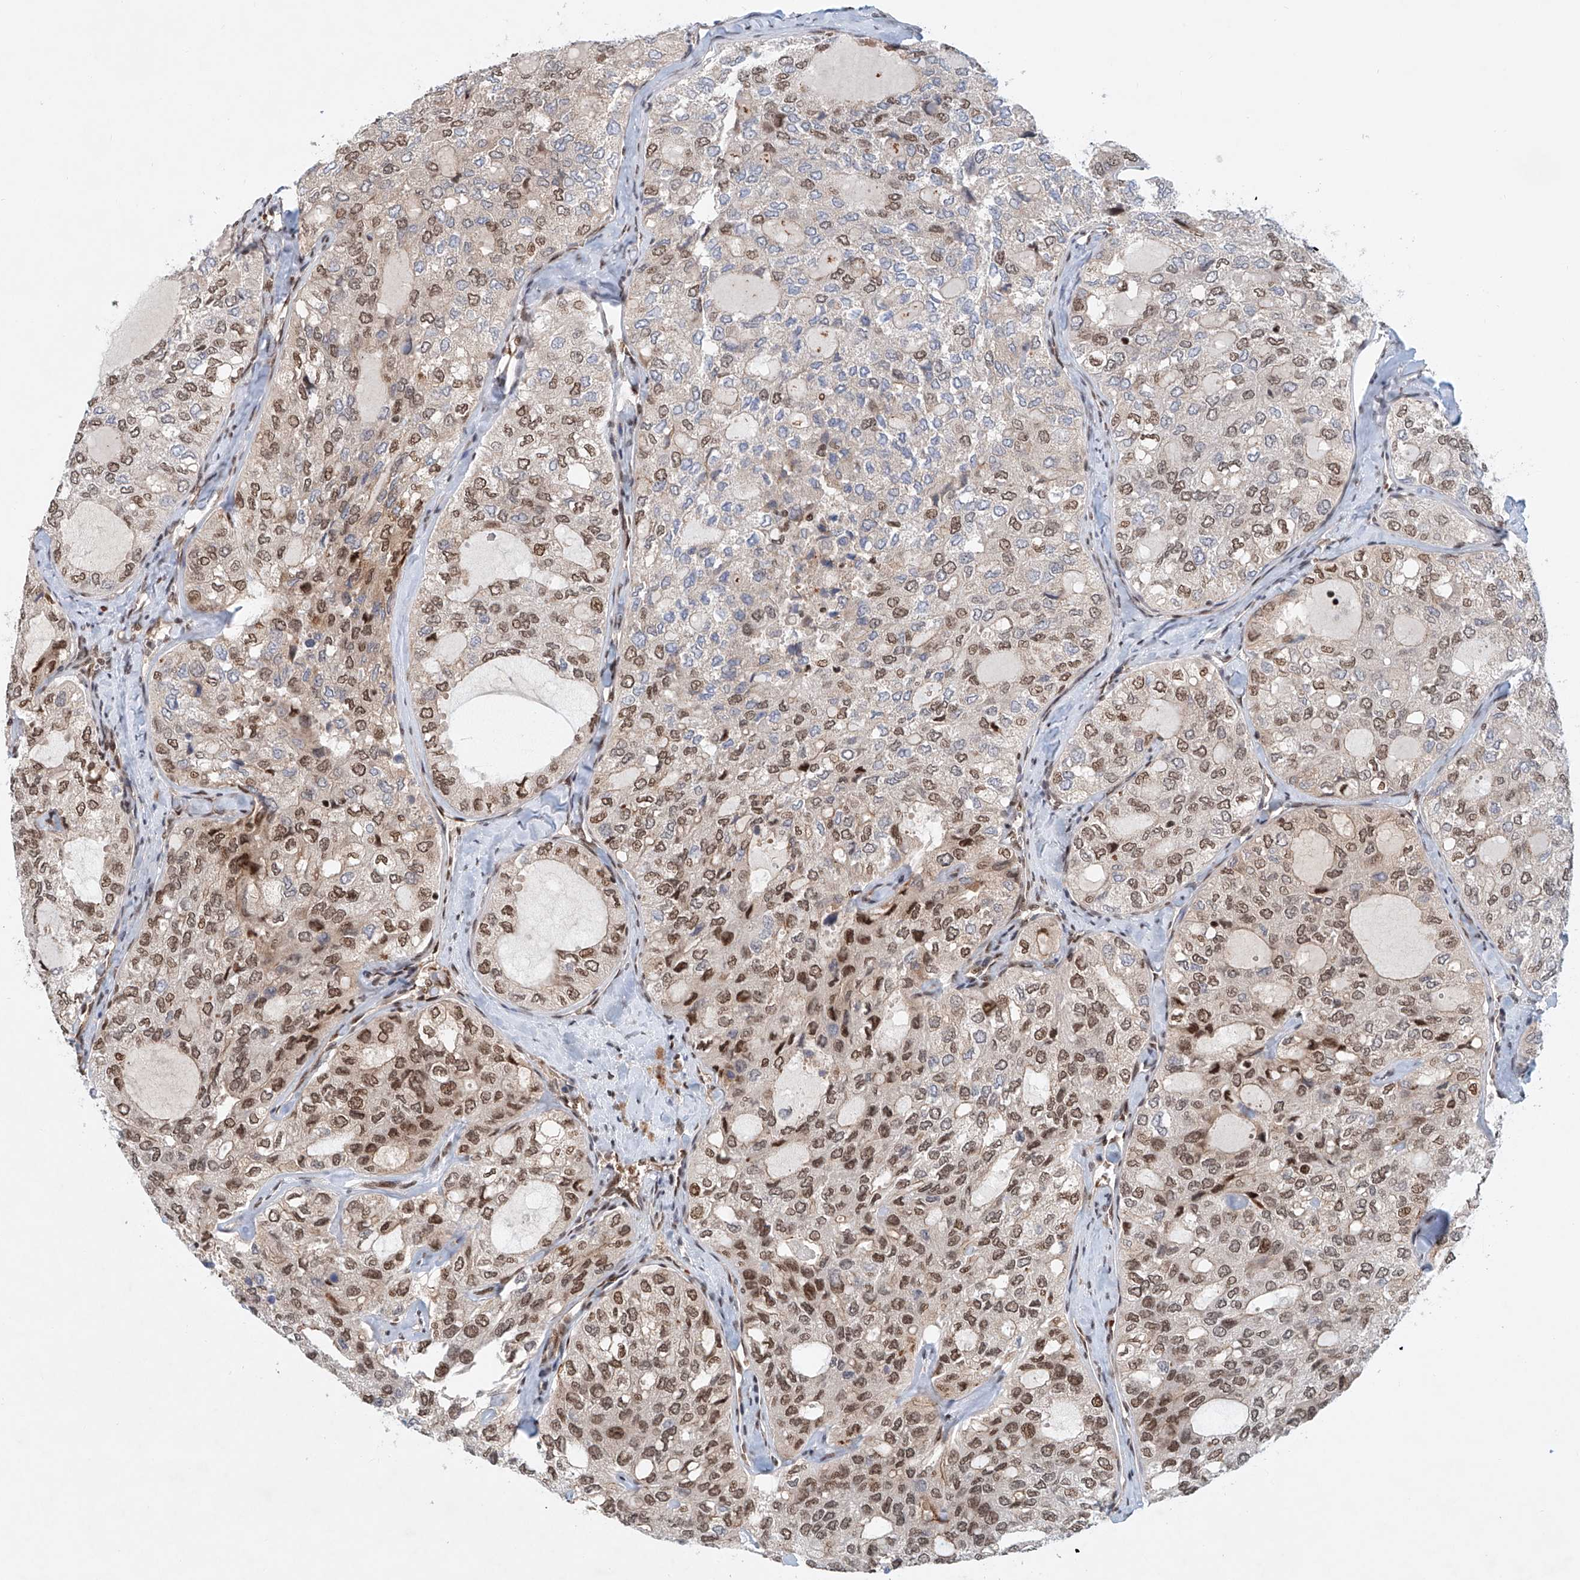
{"staining": {"intensity": "moderate", "quantity": "25%-75%", "location": "nuclear"}, "tissue": "thyroid cancer", "cell_type": "Tumor cells", "image_type": "cancer", "snomed": [{"axis": "morphology", "description": "Follicular adenoma carcinoma, NOS"}, {"axis": "topography", "description": "Thyroid gland"}], "caption": "Thyroid cancer stained with a brown dye exhibits moderate nuclear positive staining in approximately 25%-75% of tumor cells.", "gene": "ZNF470", "patient": {"sex": "male", "age": 75}}